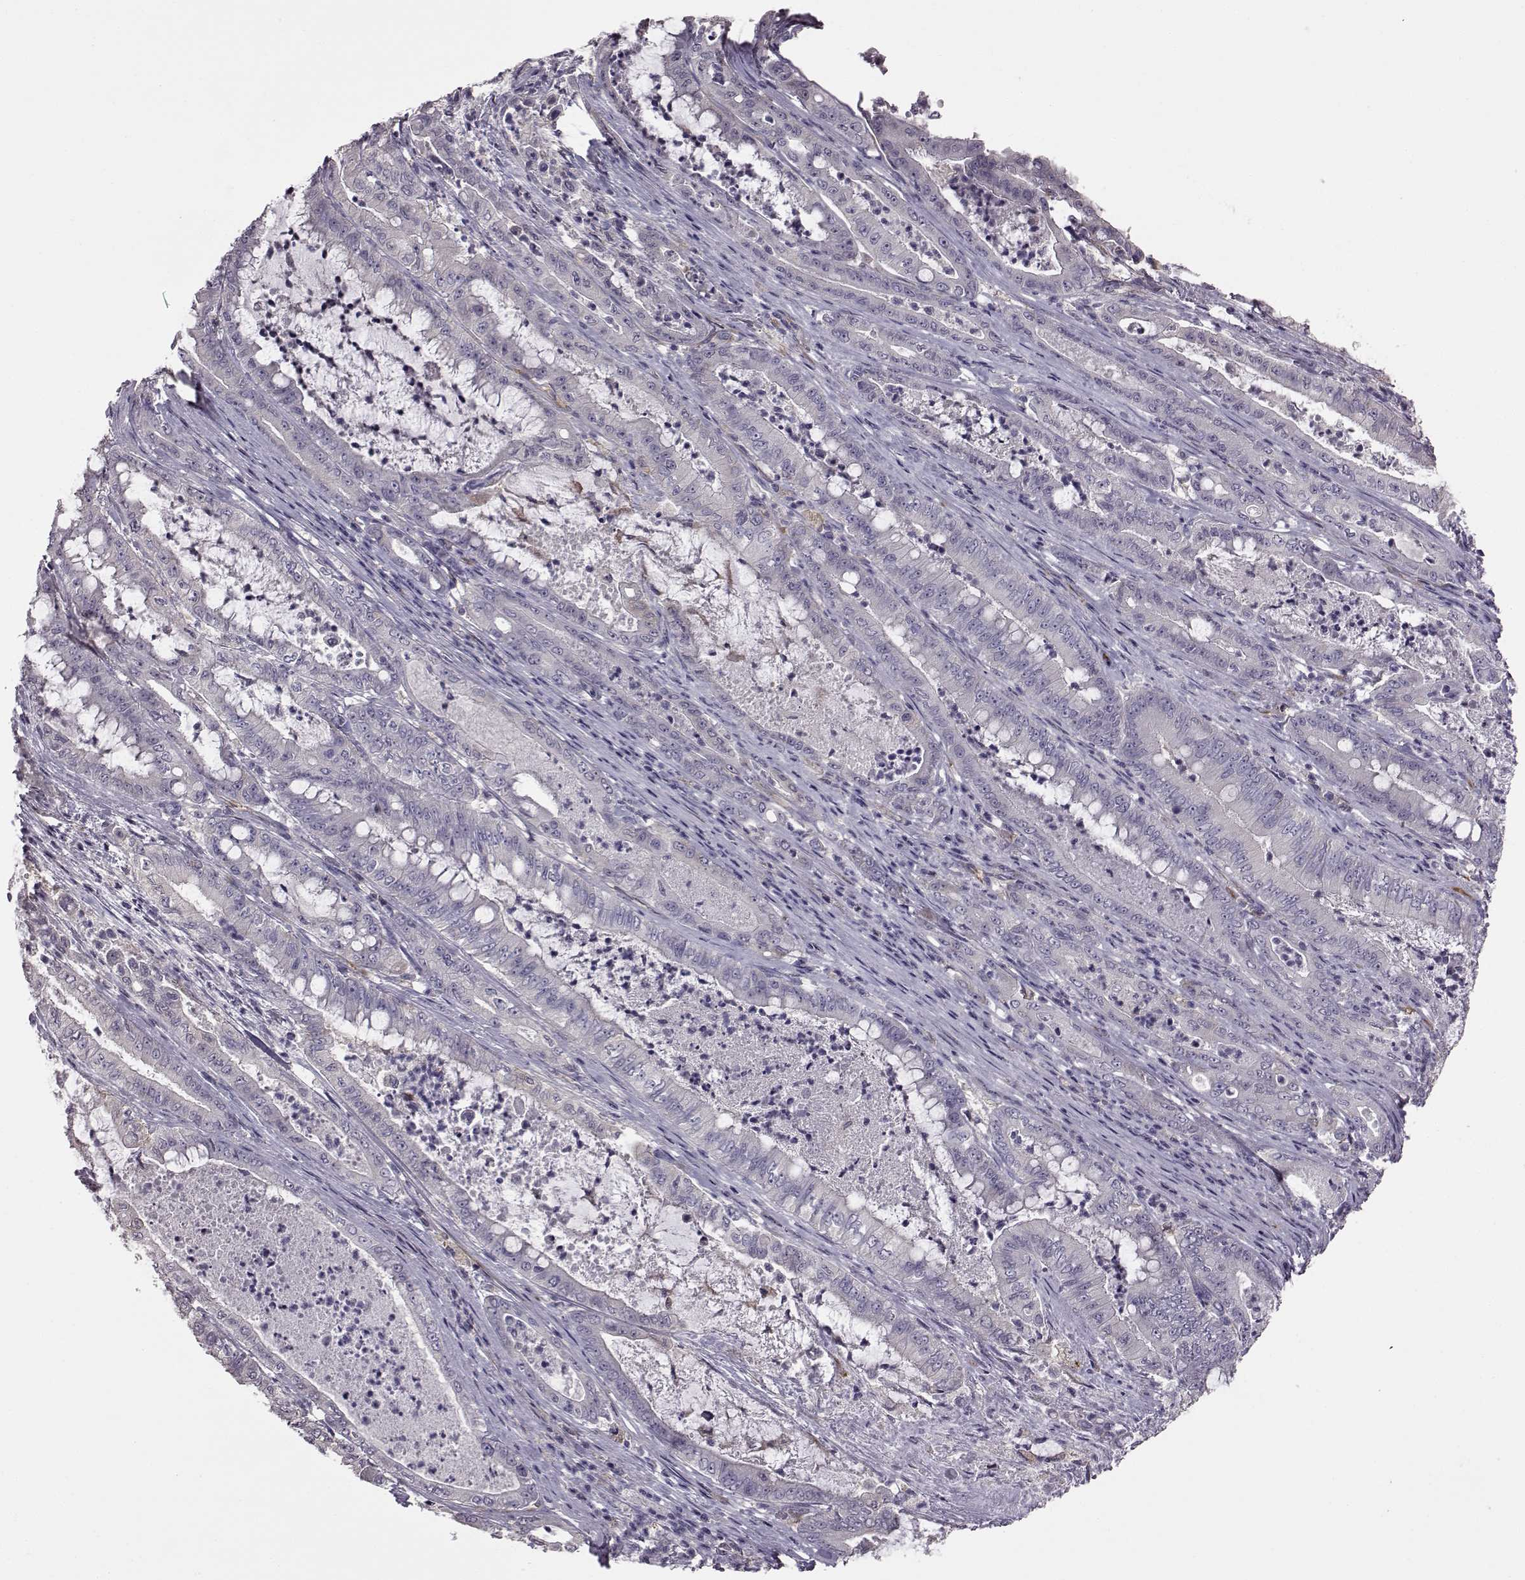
{"staining": {"intensity": "negative", "quantity": "none", "location": "none"}, "tissue": "pancreatic cancer", "cell_type": "Tumor cells", "image_type": "cancer", "snomed": [{"axis": "morphology", "description": "Adenocarcinoma, NOS"}, {"axis": "topography", "description": "Pancreas"}], "caption": "Image shows no protein positivity in tumor cells of pancreatic cancer tissue.", "gene": "ADGRG2", "patient": {"sex": "male", "age": 71}}